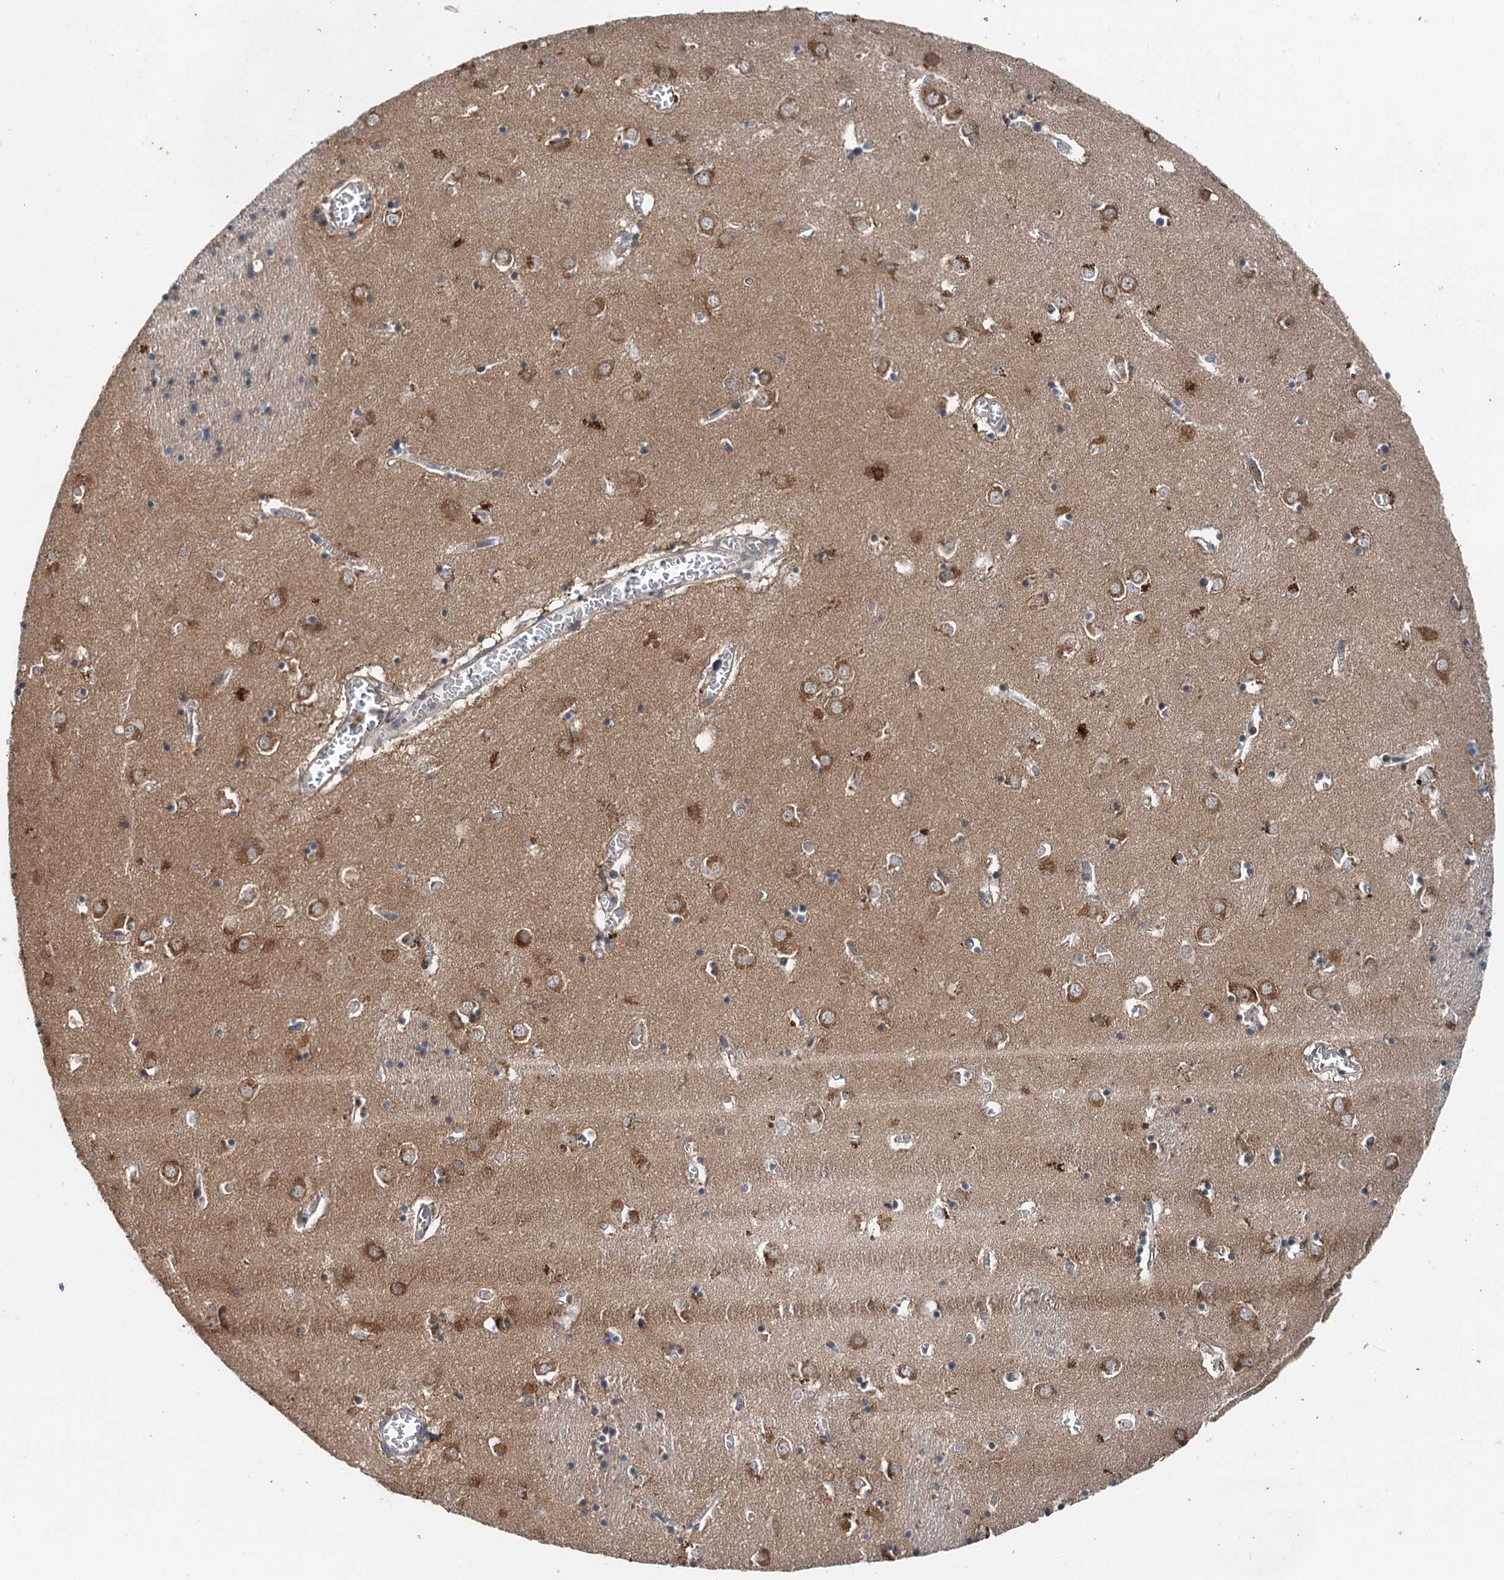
{"staining": {"intensity": "moderate", "quantity": "<25%", "location": "cytoplasmic/membranous"}, "tissue": "caudate", "cell_type": "Glial cells", "image_type": "normal", "snomed": [{"axis": "morphology", "description": "Normal tissue, NOS"}, {"axis": "topography", "description": "Lateral ventricle wall"}], "caption": "IHC of normal caudate demonstrates low levels of moderate cytoplasmic/membranous expression in approximately <25% of glial cells. Using DAB (3,3'-diaminobenzidine) (brown) and hematoxylin (blue) stains, captured at high magnification using brightfield microscopy.", "gene": "N4BP2L2", "patient": {"sex": "male", "age": 70}}